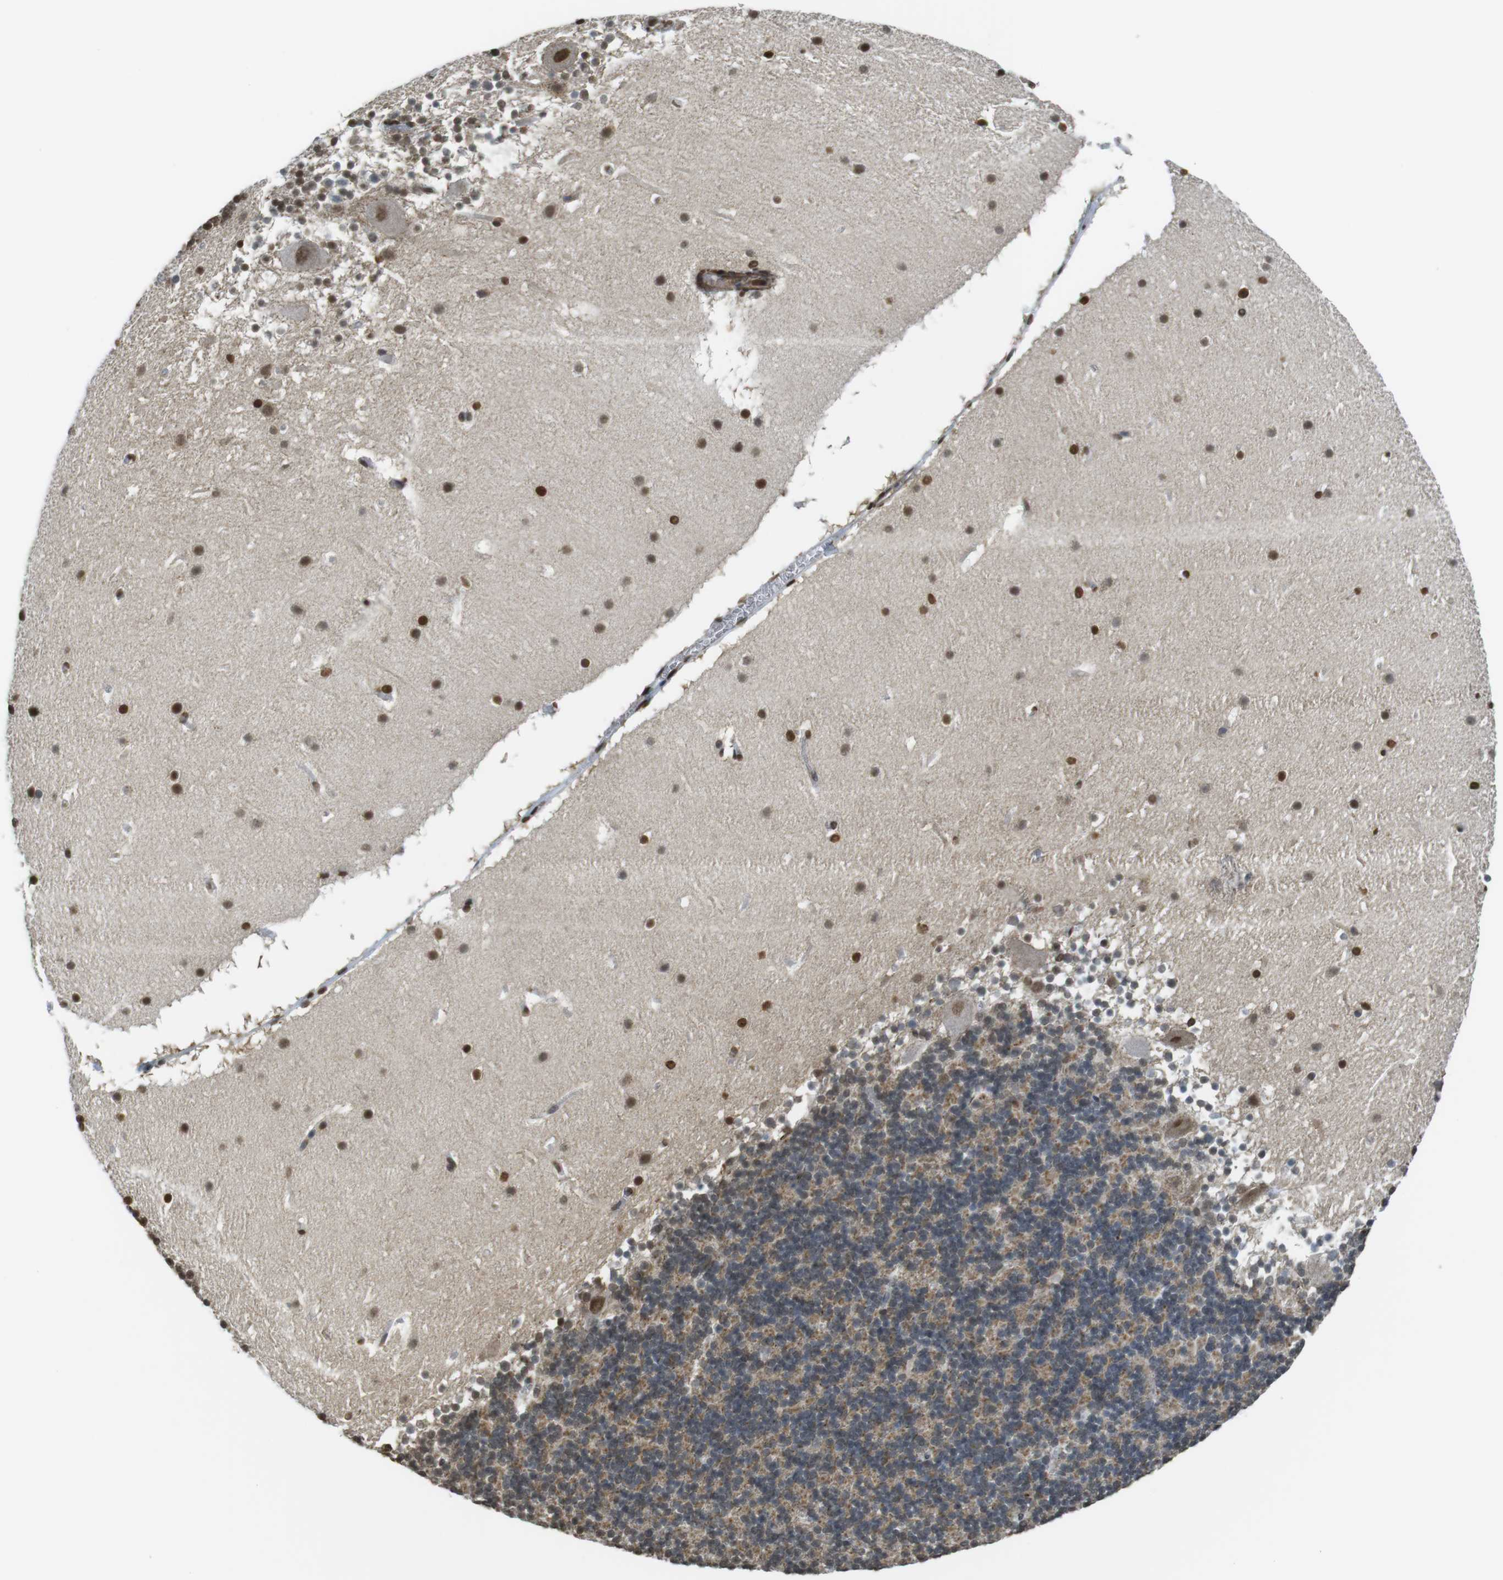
{"staining": {"intensity": "moderate", "quantity": ">75%", "location": "cytoplasmic/membranous"}, "tissue": "cerebellum", "cell_type": "Cells in granular layer", "image_type": "normal", "snomed": [{"axis": "morphology", "description": "Normal tissue, NOS"}, {"axis": "topography", "description": "Cerebellum"}], "caption": "Moderate cytoplasmic/membranous protein staining is identified in about >75% of cells in granular layer in cerebellum.", "gene": "USP7", "patient": {"sex": "male", "age": 45}}